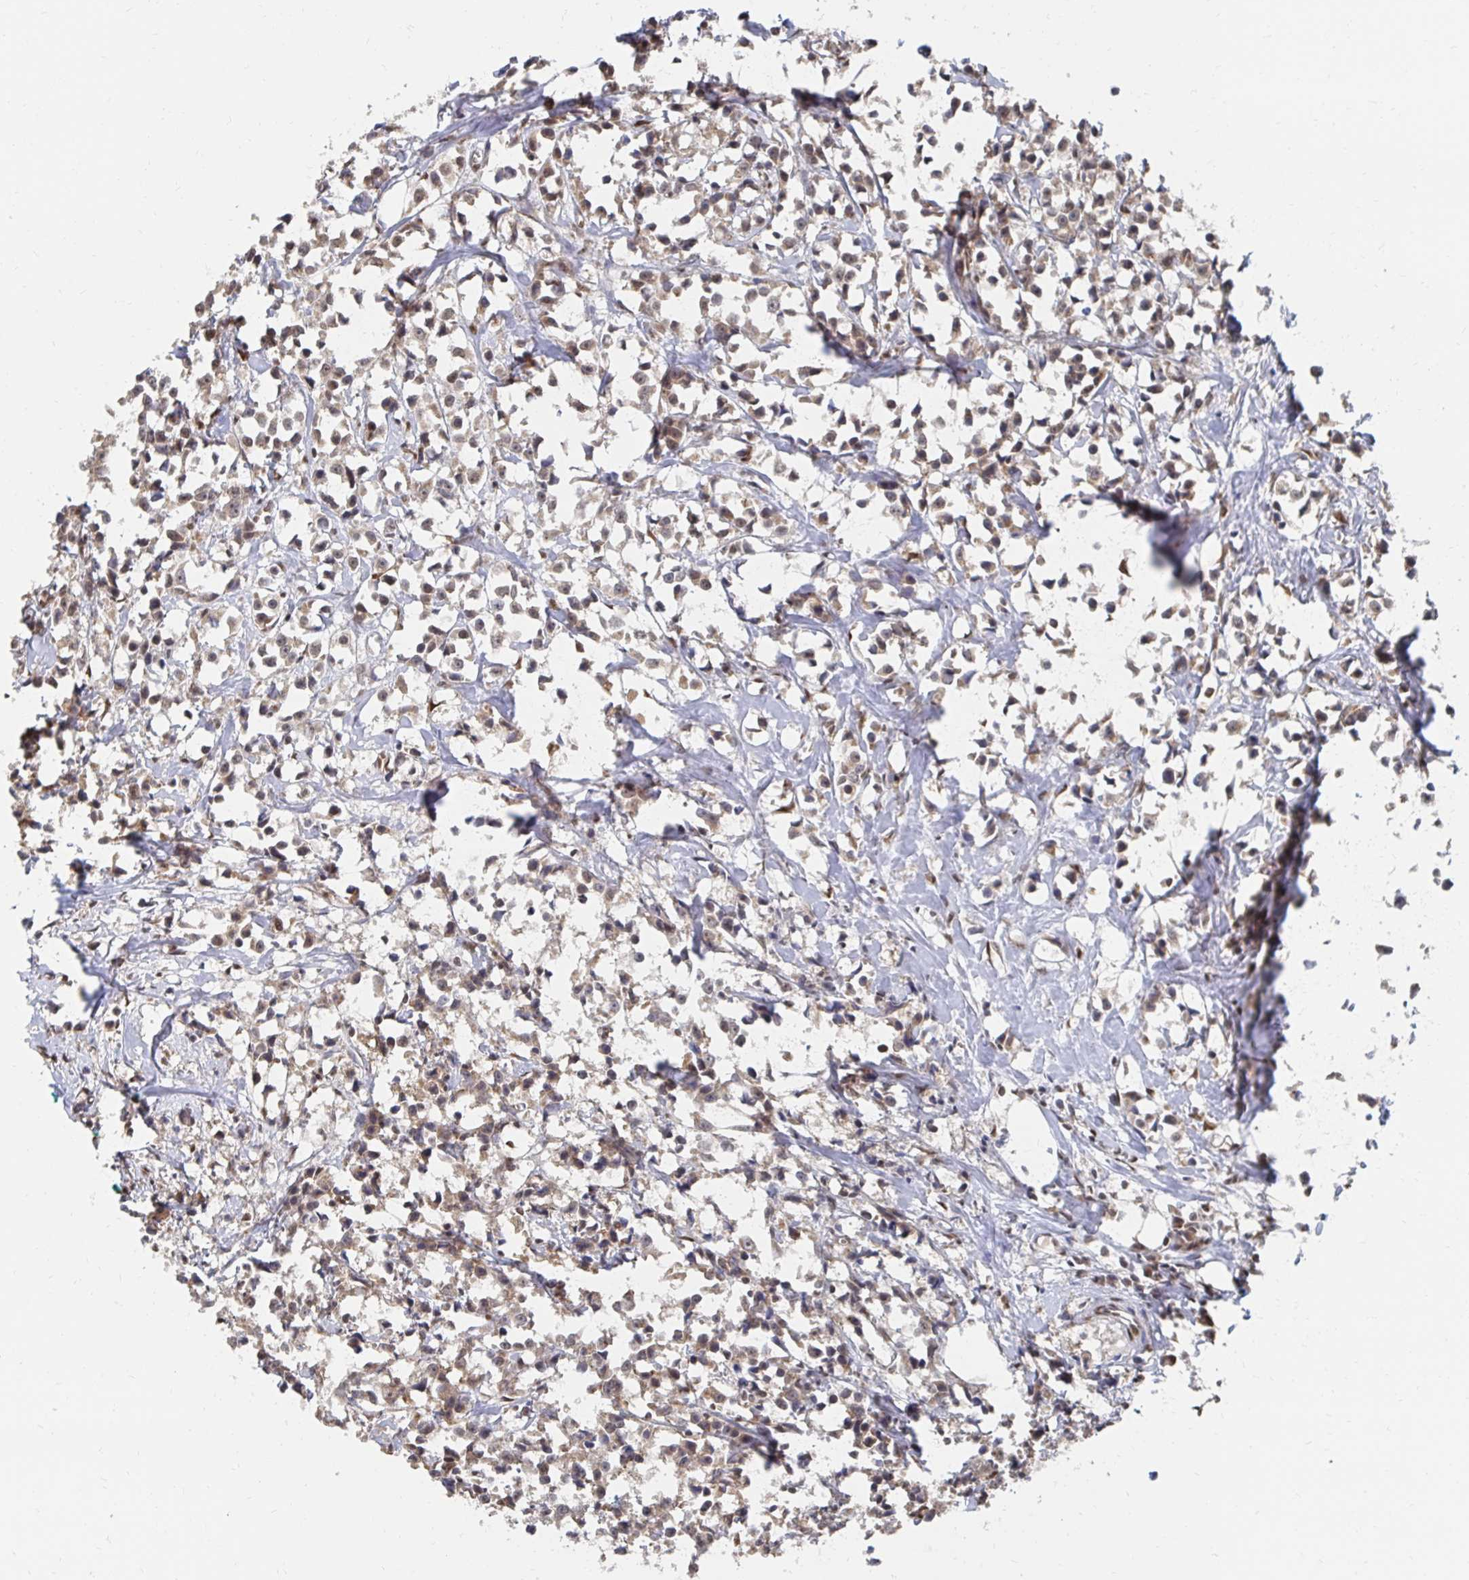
{"staining": {"intensity": "moderate", "quantity": ">75%", "location": "nuclear"}, "tissue": "breast cancer", "cell_type": "Tumor cells", "image_type": "cancer", "snomed": [{"axis": "morphology", "description": "Duct carcinoma"}, {"axis": "topography", "description": "Breast"}], "caption": "Immunohistochemical staining of human breast intraductal carcinoma exhibits medium levels of moderate nuclear protein staining in approximately >75% of tumor cells.", "gene": "GTF3C6", "patient": {"sex": "female", "age": 80}}